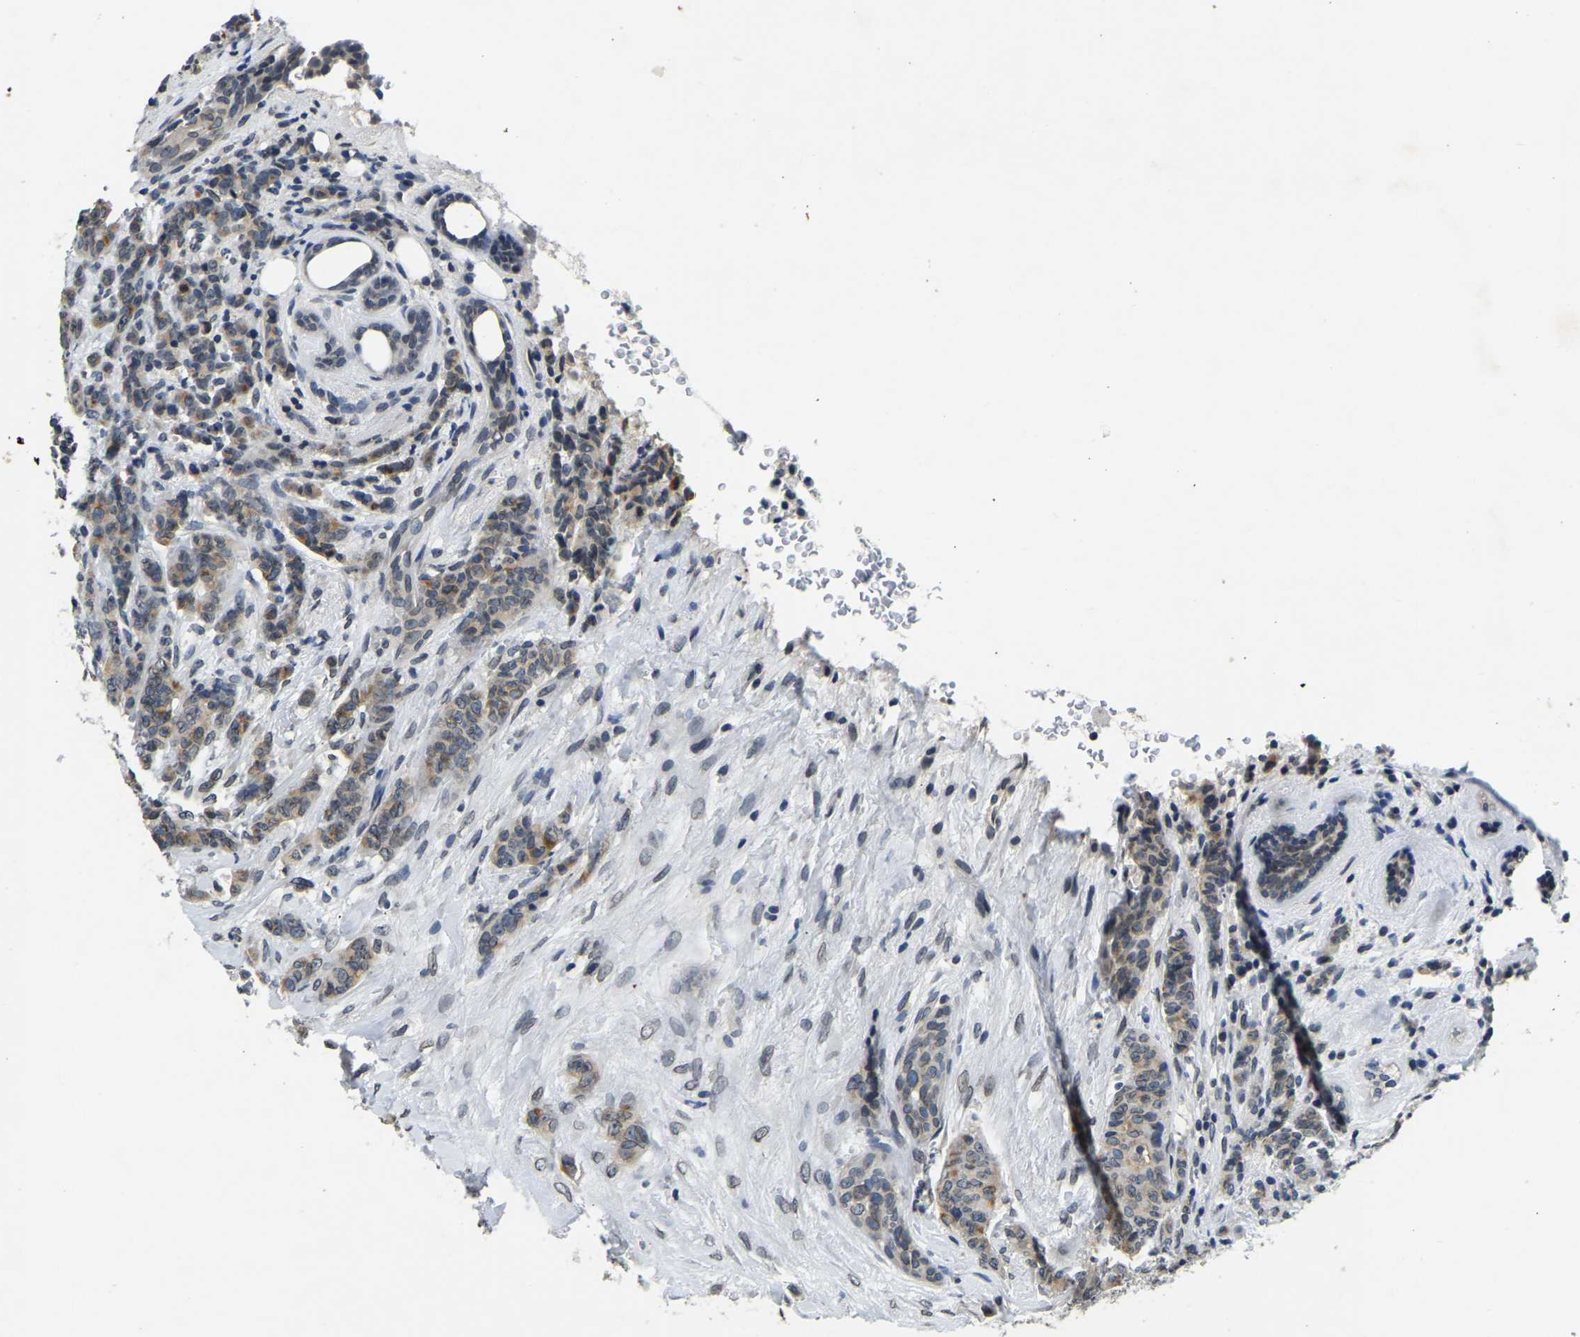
{"staining": {"intensity": "moderate", "quantity": ">75%", "location": "cytoplasmic/membranous"}, "tissue": "breast cancer", "cell_type": "Tumor cells", "image_type": "cancer", "snomed": [{"axis": "morphology", "description": "Duct carcinoma"}, {"axis": "topography", "description": "Breast"}], "caption": "Brown immunohistochemical staining in human infiltrating ductal carcinoma (breast) demonstrates moderate cytoplasmic/membranous positivity in about >75% of tumor cells.", "gene": "RANBP2", "patient": {"sex": "female", "age": 40}}